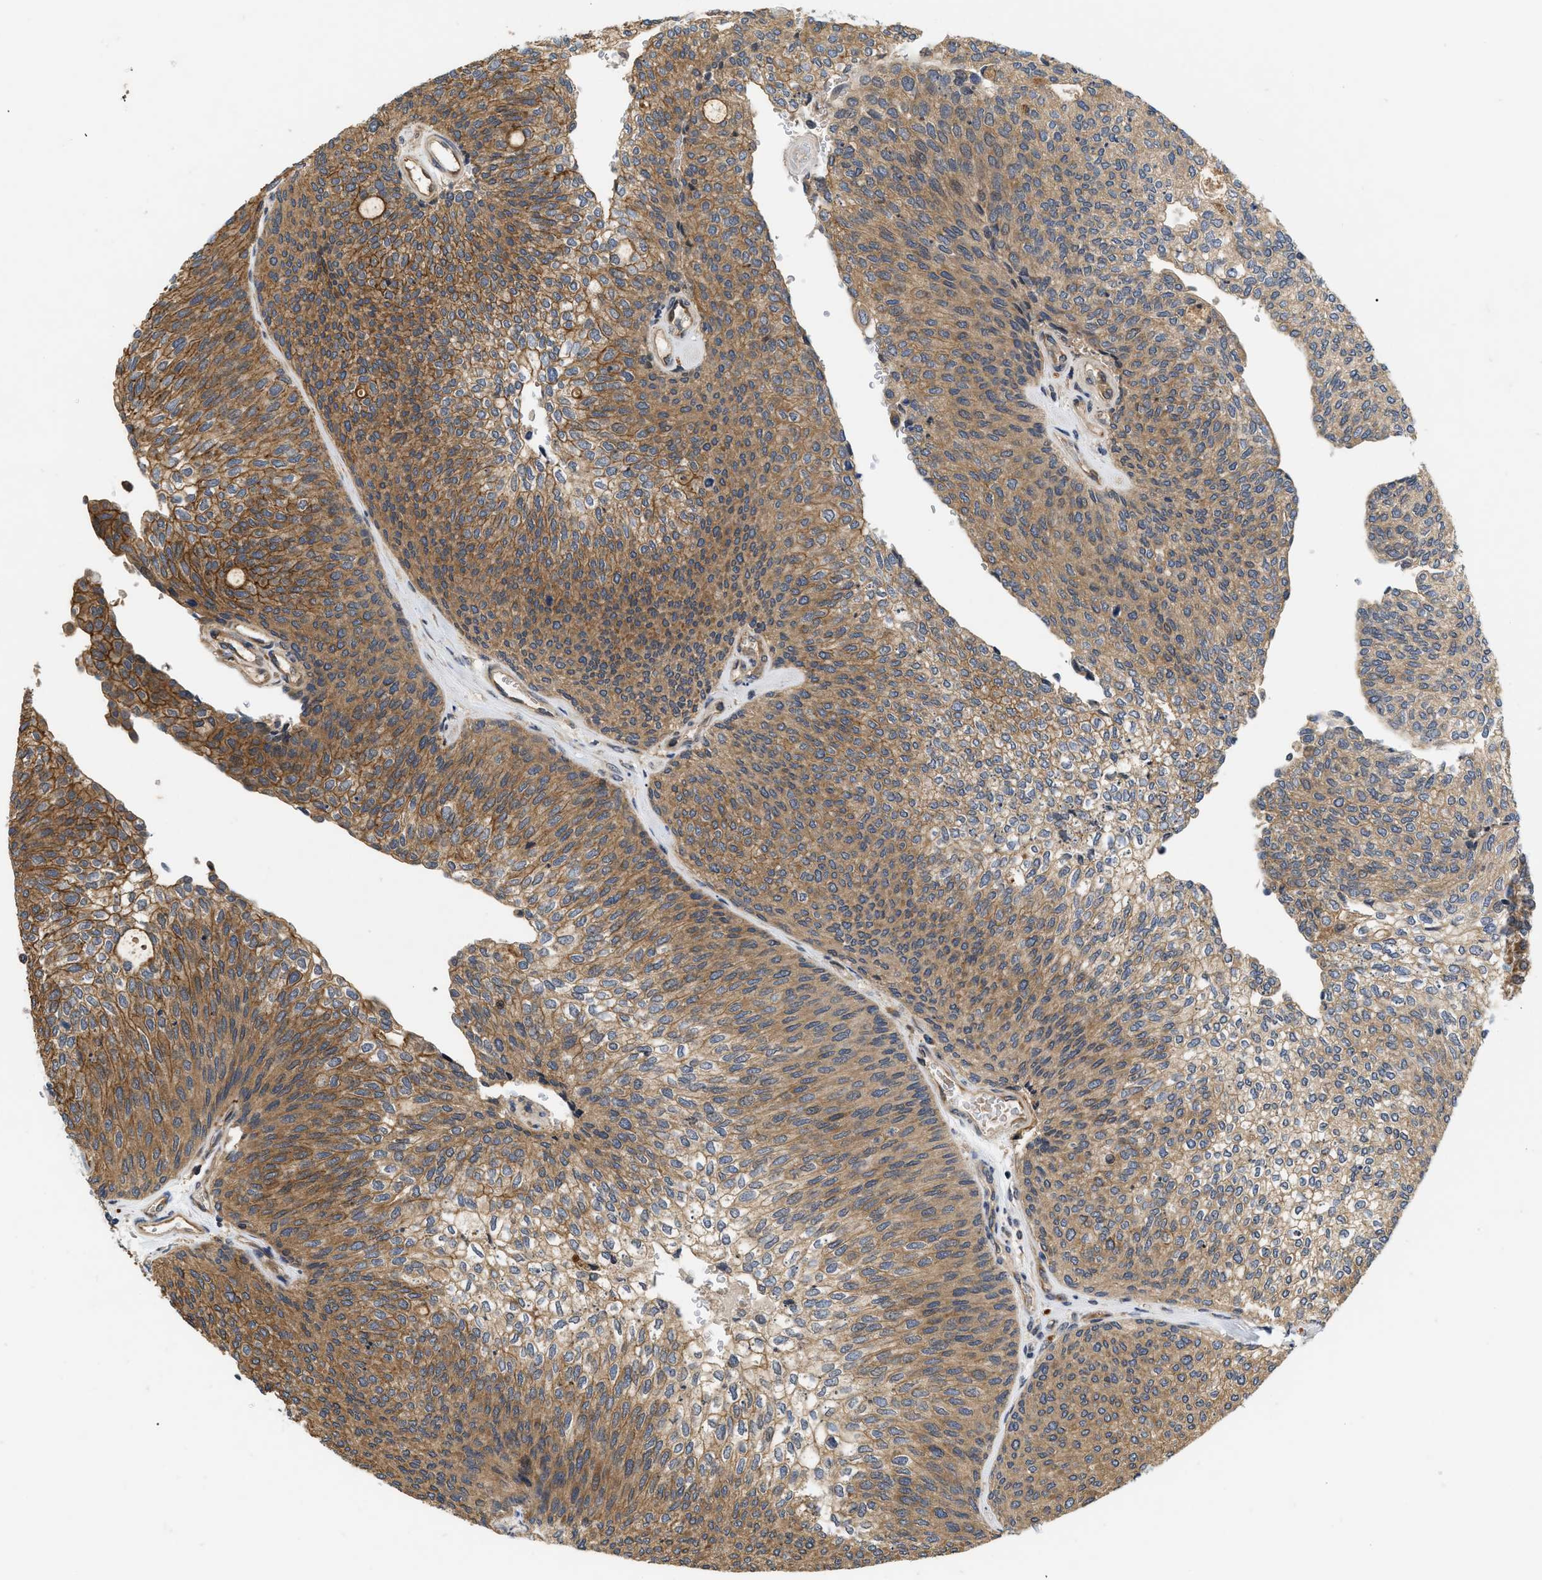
{"staining": {"intensity": "moderate", "quantity": ">75%", "location": "cytoplasmic/membranous"}, "tissue": "urothelial cancer", "cell_type": "Tumor cells", "image_type": "cancer", "snomed": [{"axis": "morphology", "description": "Urothelial carcinoma, Low grade"}, {"axis": "topography", "description": "Urinary bladder"}], "caption": "Urothelial cancer stained with a protein marker displays moderate staining in tumor cells.", "gene": "HMGCR", "patient": {"sex": "female", "age": 79}}